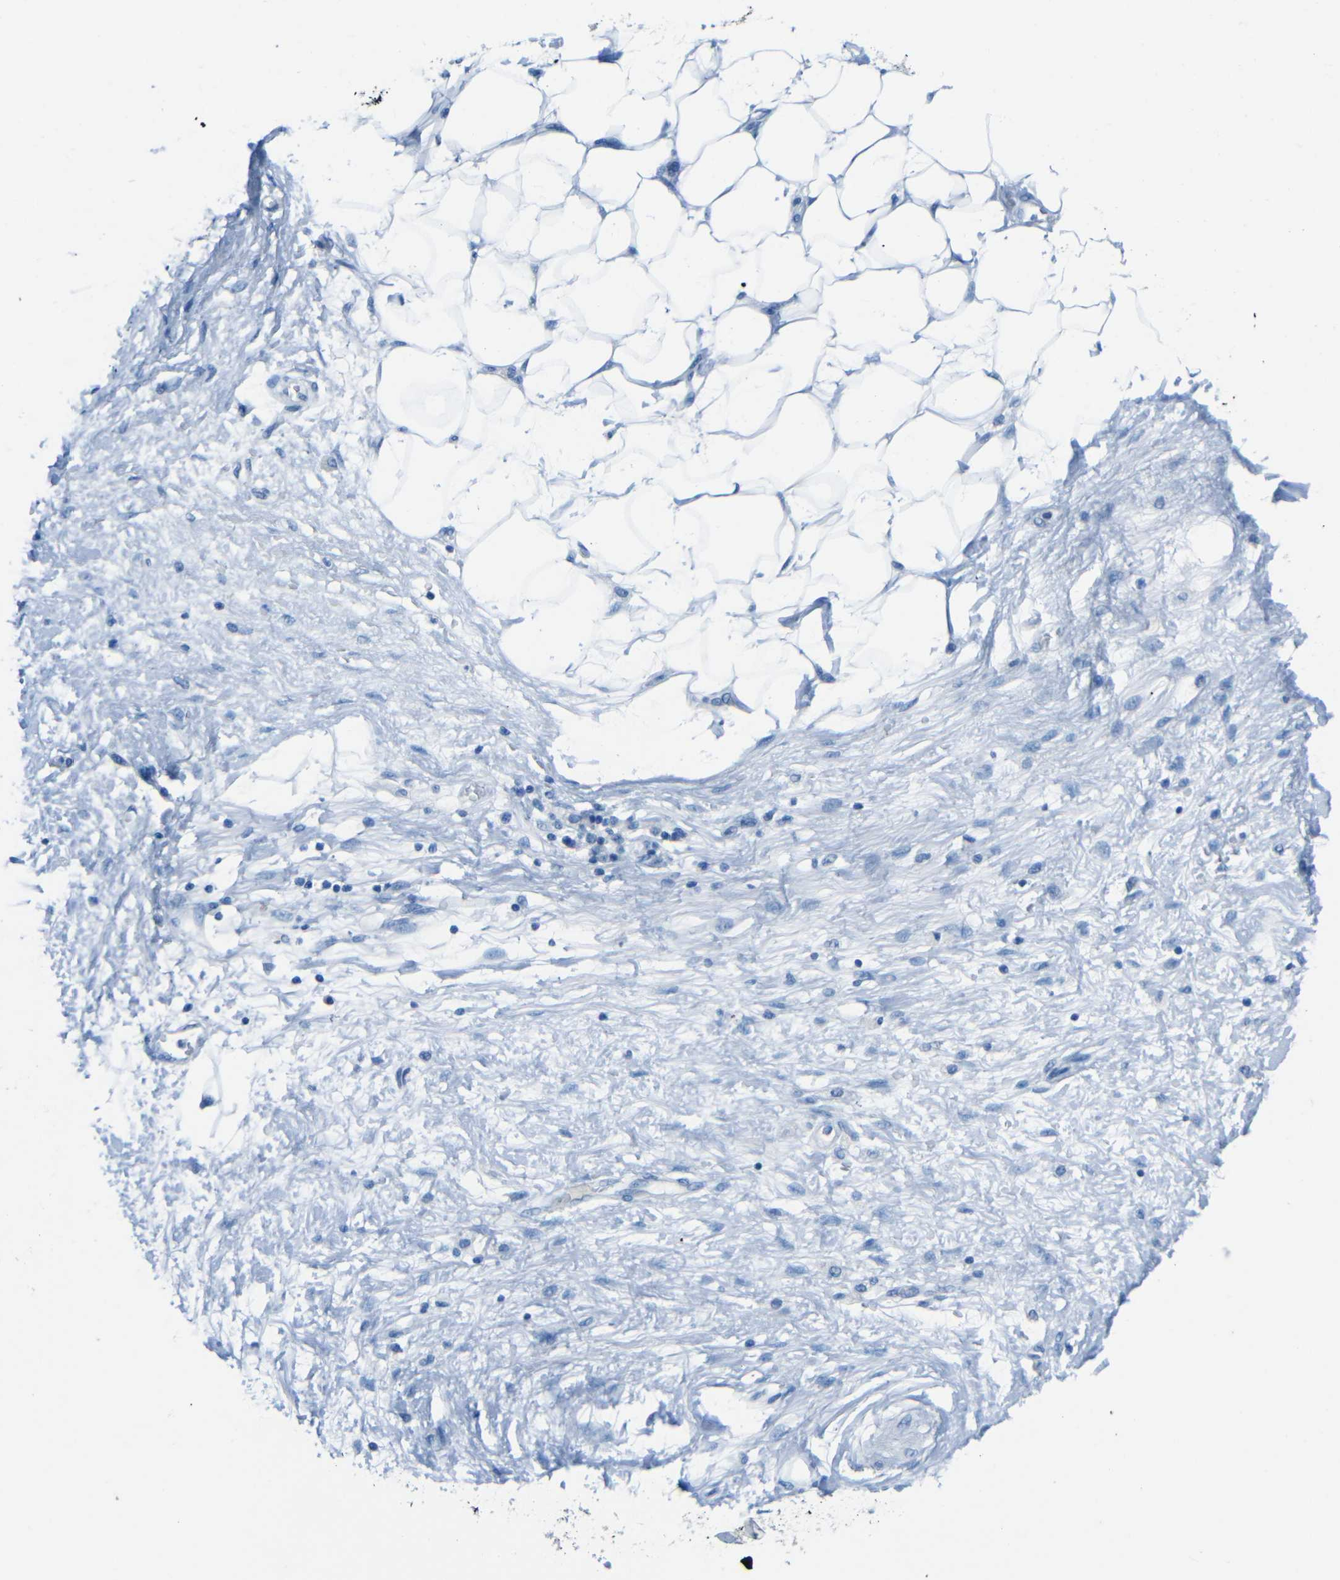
{"staining": {"intensity": "negative", "quantity": "none", "location": "none"}, "tissue": "adipose tissue", "cell_type": "Adipocytes", "image_type": "normal", "snomed": [{"axis": "morphology", "description": "Normal tissue, NOS"}, {"axis": "morphology", "description": "Urothelial carcinoma, High grade"}, {"axis": "topography", "description": "Vascular tissue"}, {"axis": "topography", "description": "Urinary bladder"}], "caption": "IHC photomicrograph of benign adipose tissue stained for a protein (brown), which shows no expression in adipocytes.", "gene": "FBN2", "patient": {"sex": "female", "age": 56}}